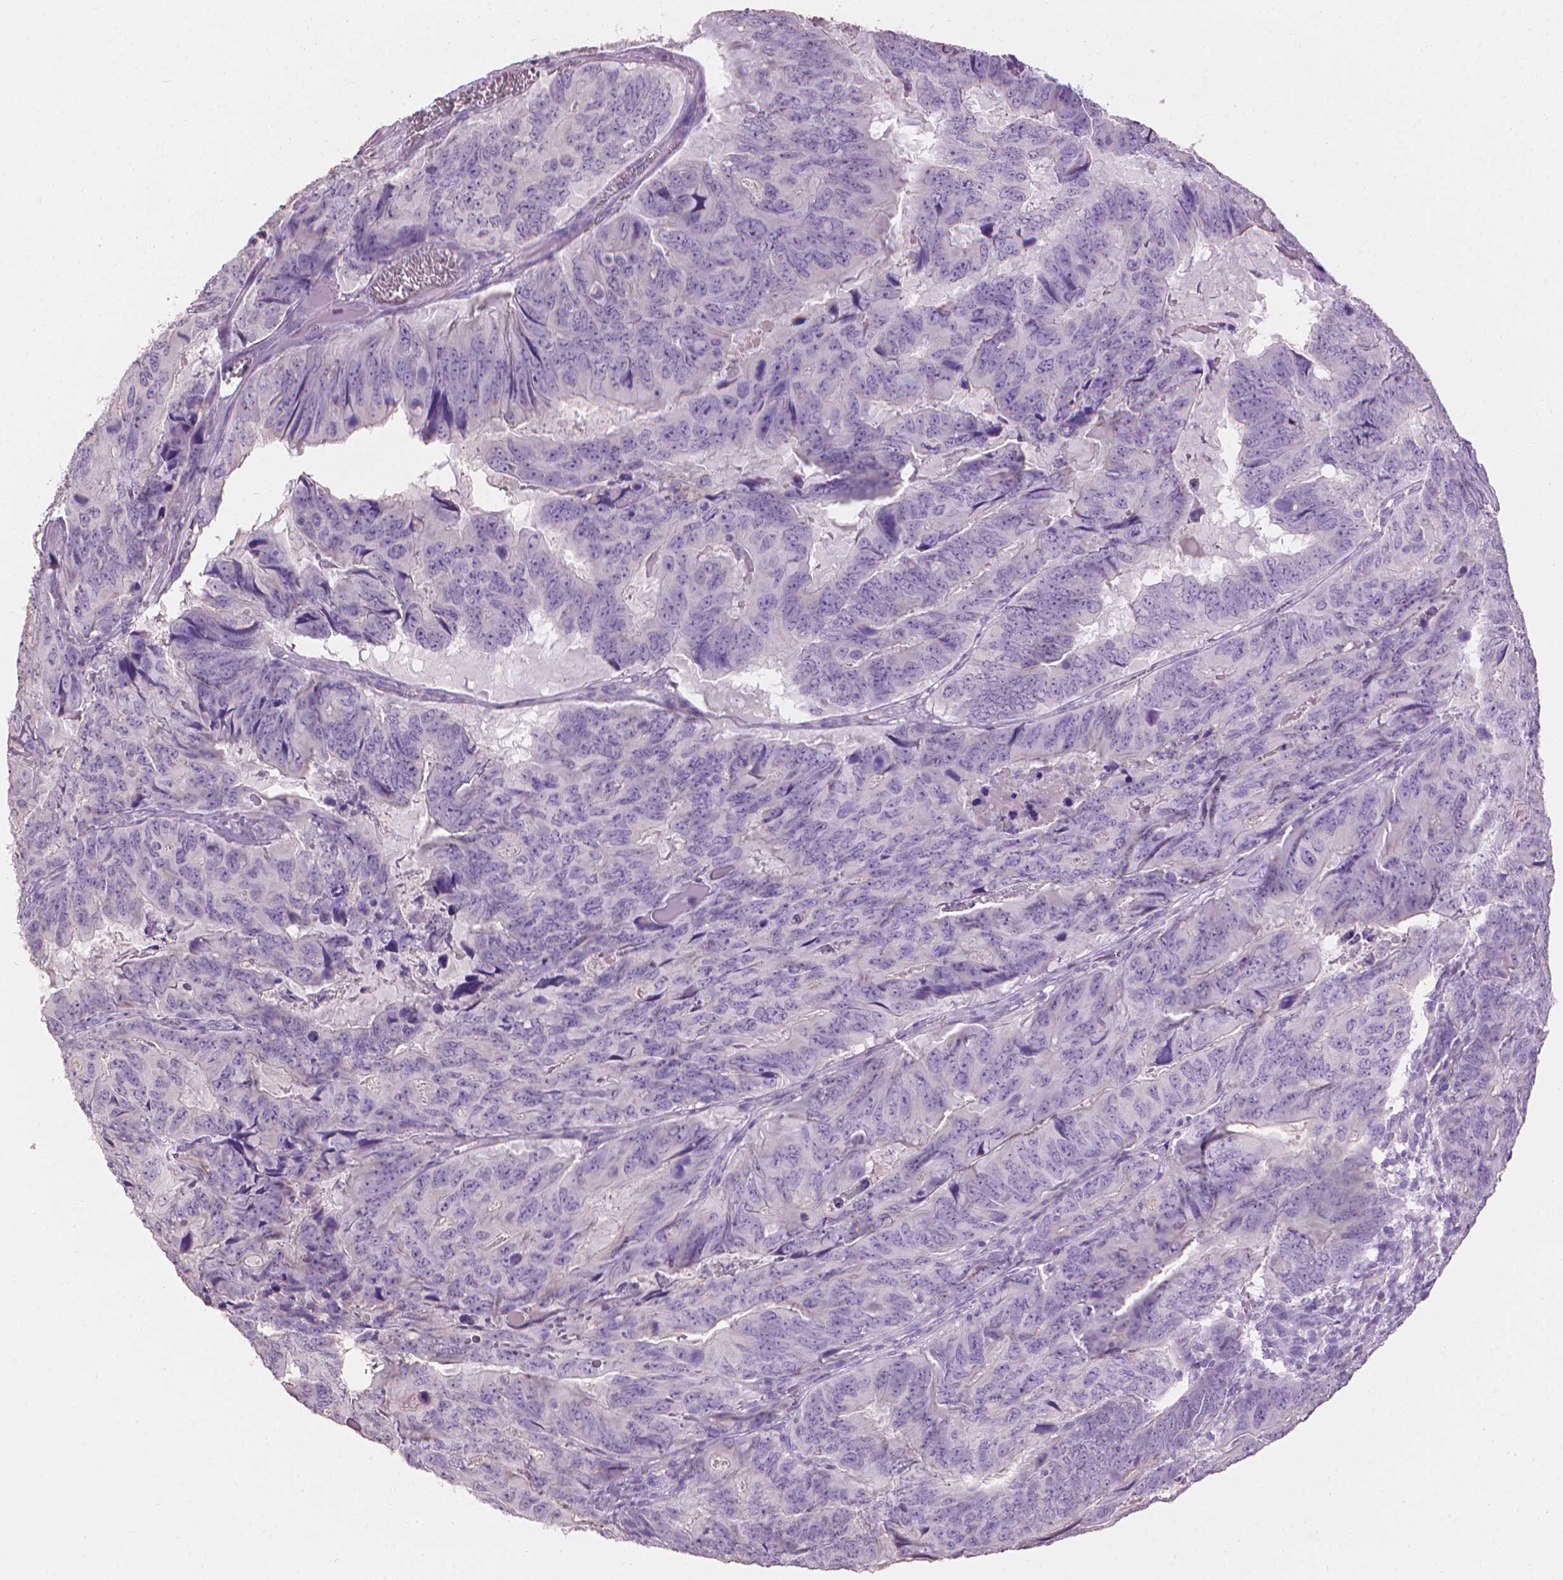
{"staining": {"intensity": "negative", "quantity": "none", "location": "none"}, "tissue": "colorectal cancer", "cell_type": "Tumor cells", "image_type": "cancer", "snomed": [{"axis": "morphology", "description": "Adenocarcinoma, NOS"}, {"axis": "topography", "description": "Colon"}], "caption": "This is an IHC photomicrograph of human colorectal cancer (adenocarcinoma). There is no expression in tumor cells.", "gene": "MLANA", "patient": {"sex": "male", "age": 79}}